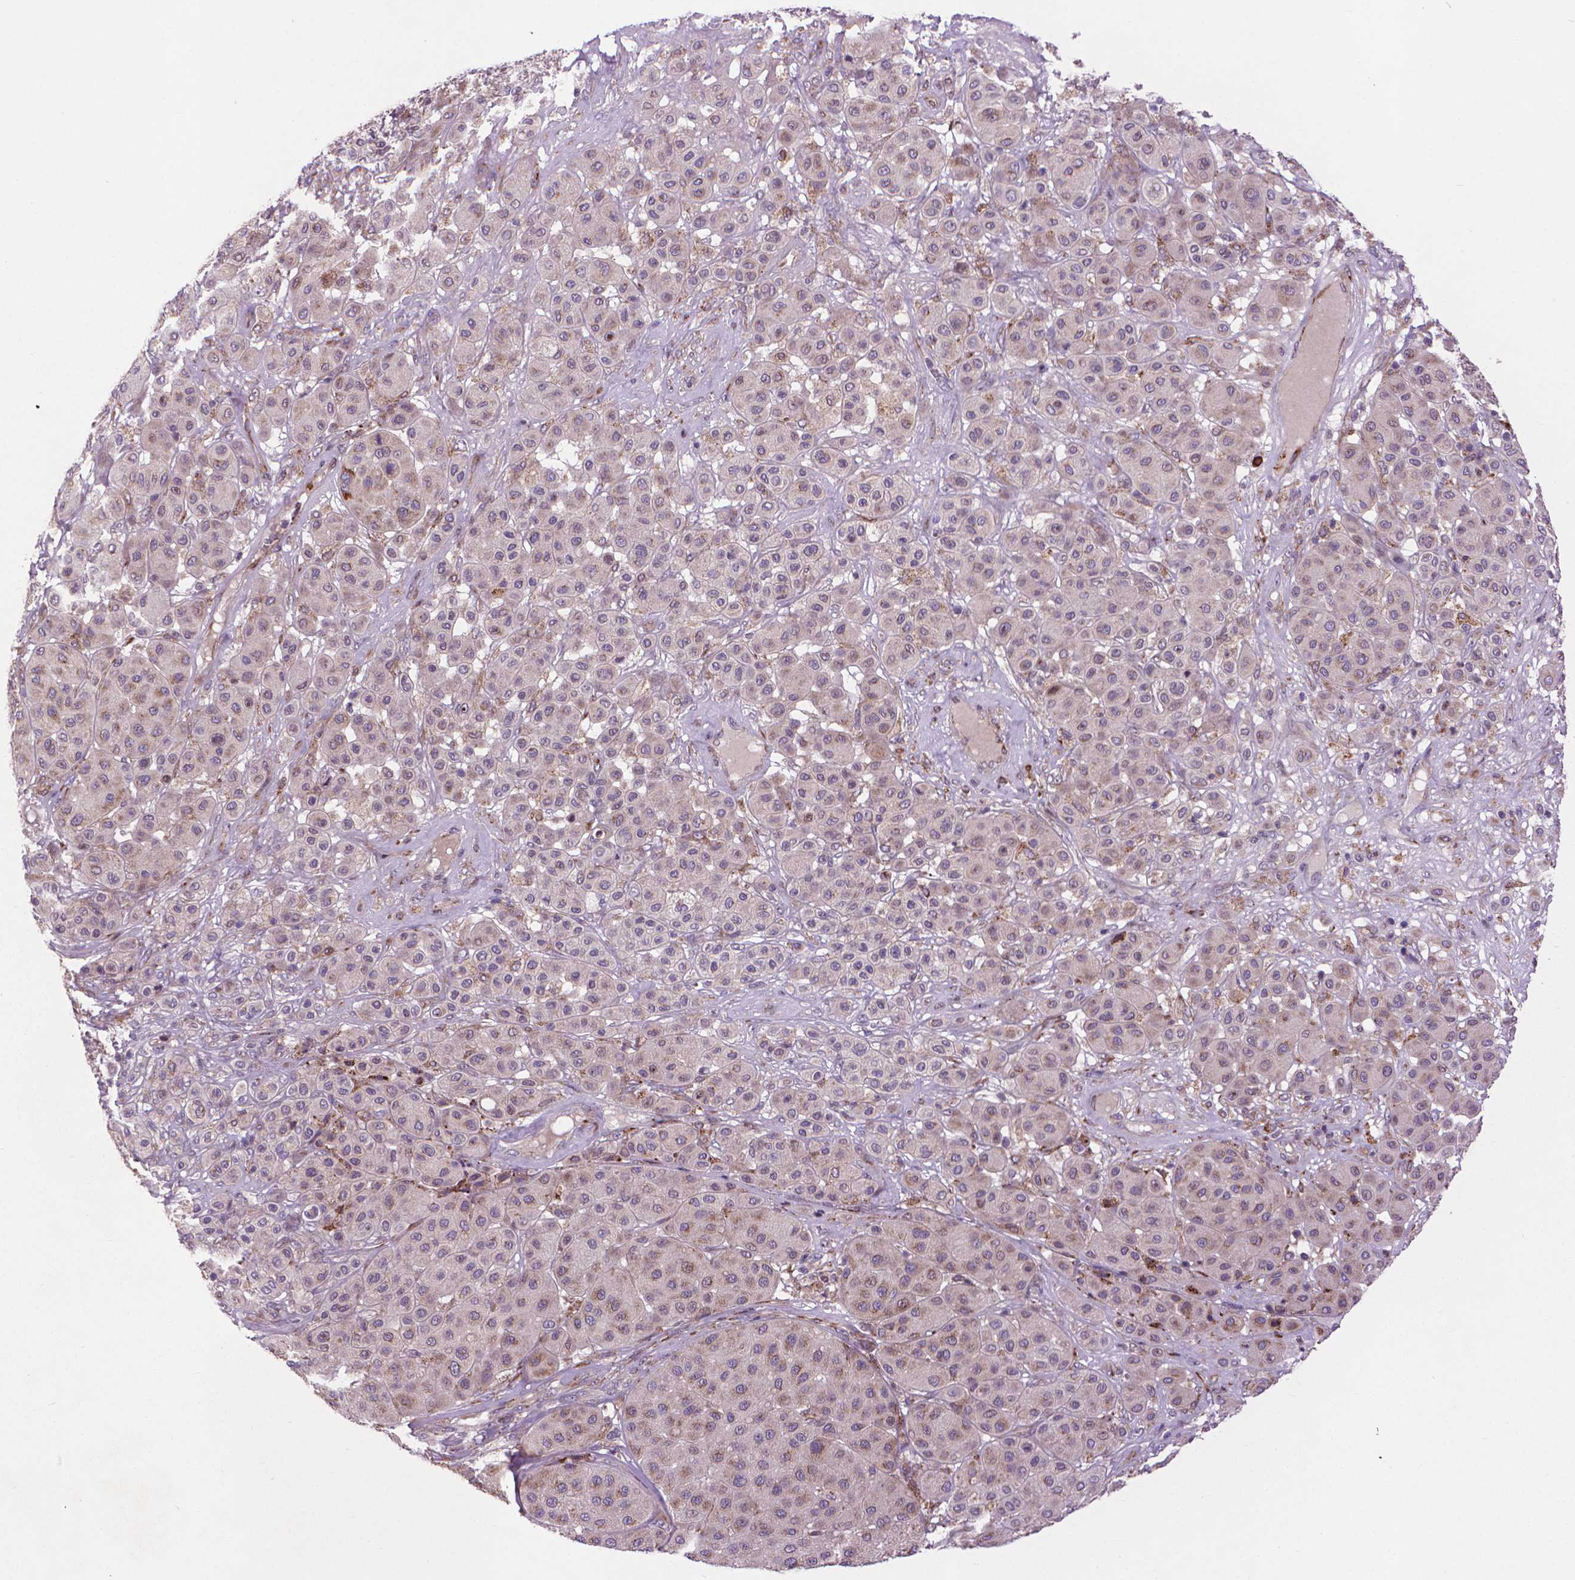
{"staining": {"intensity": "weak", "quantity": "<25%", "location": "cytoplasmic/membranous"}, "tissue": "melanoma", "cell_type": "Tumor cells", "image_type": "cancer", "snomed": [{"axis": "morphology", "description": "Malignant melanoma, Metastatic site"}, {"axis": "topography", "description": "Smooth muscle"}], "caption": "A high-resolution histopathology image shows immunohistochemistry staining of melanoma, which reveals no significant expression in tumor cells.", "gene": "MYH14", "patient": {"sex": "male", "age": 41}}